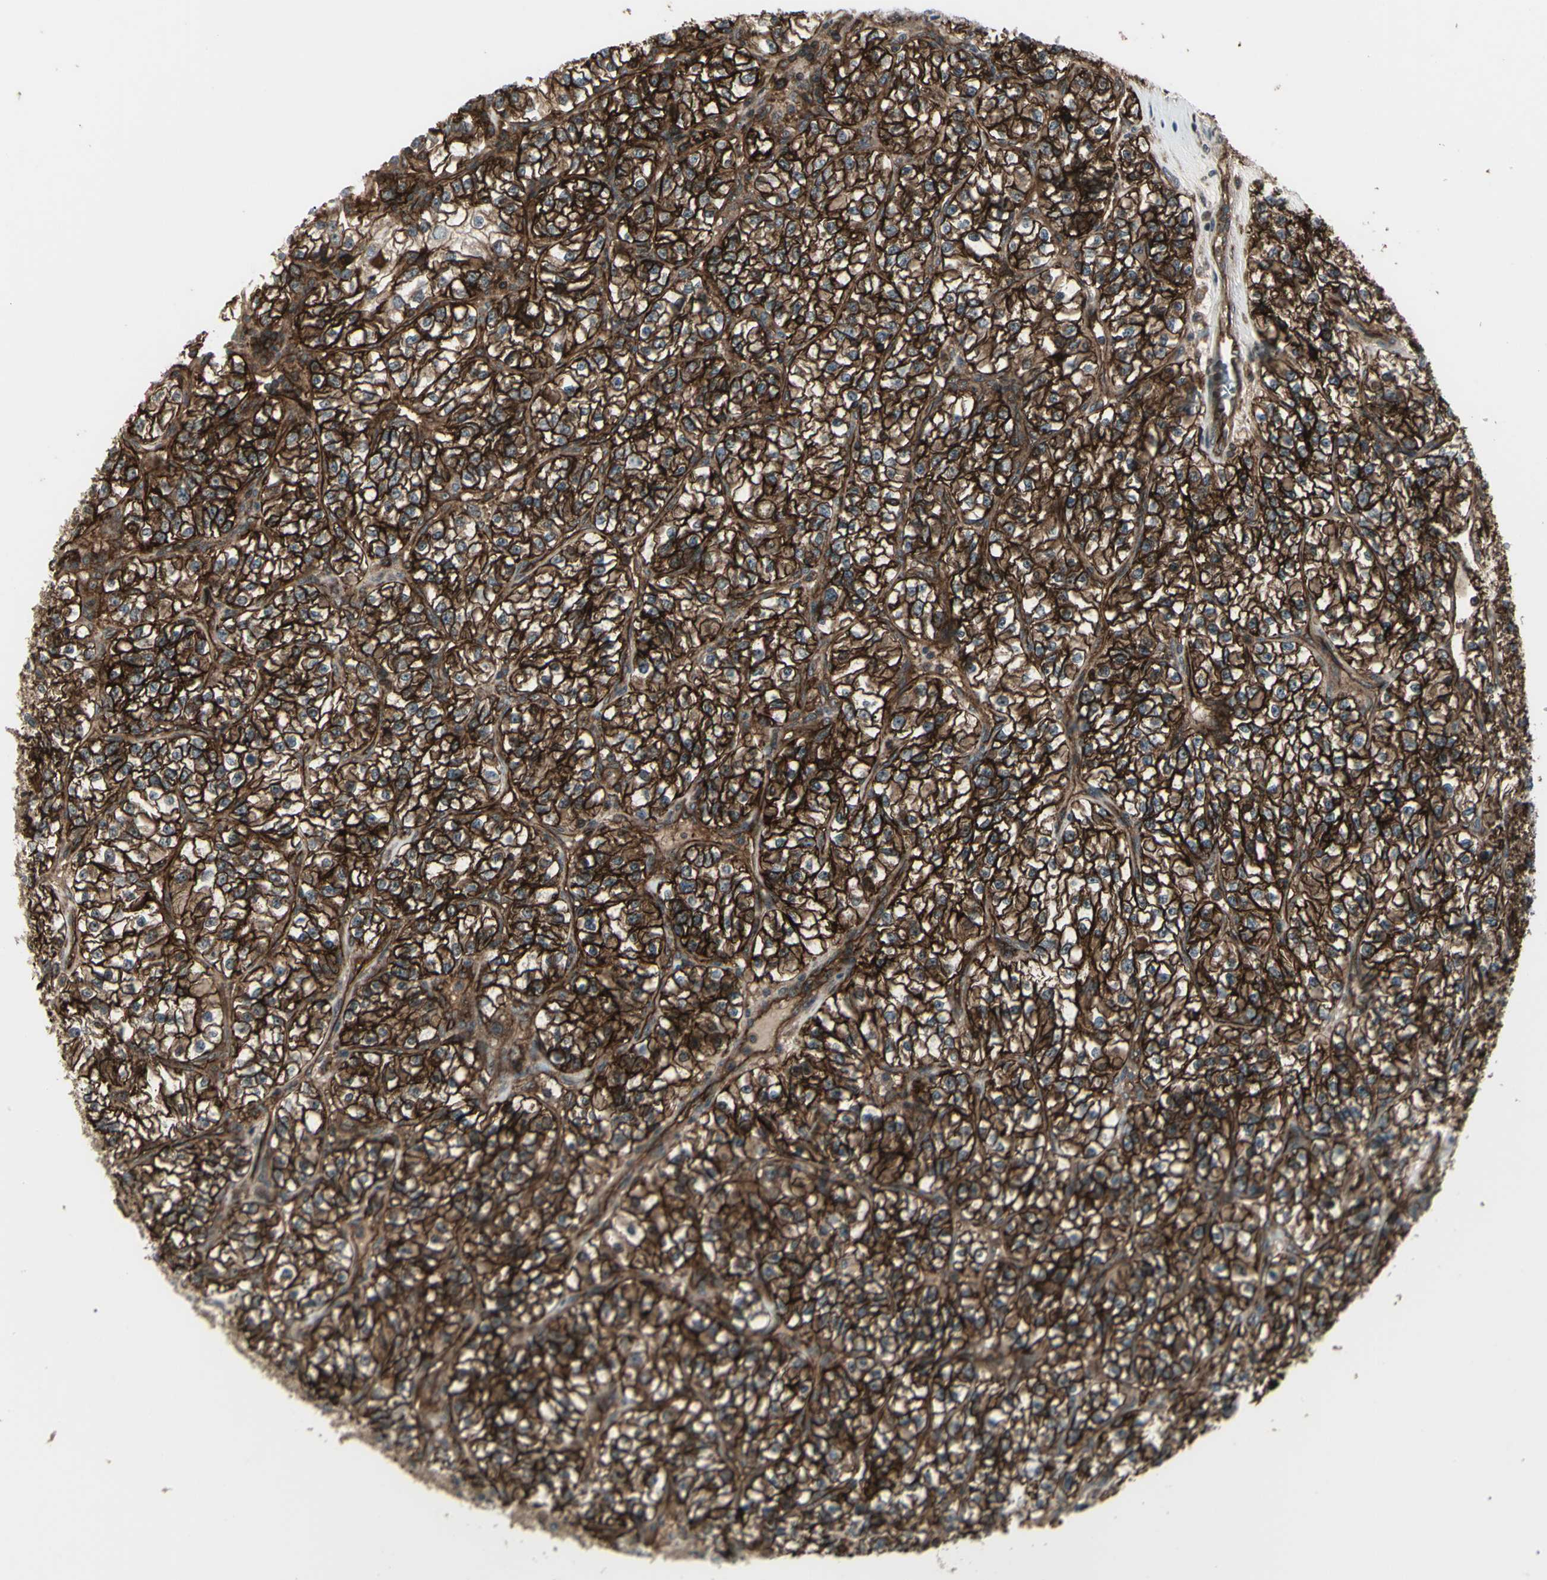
{"staining": {"intensity": "strong", "quantity": ">75%", "location": "cytoplasmic/membranous"}, "tissue": "renal cancer", "cell_type": "Tumor cells", "image_type": "cancer", "snomed": [{"axis": "morphology", "description": "Adenocarcinoma, NOS"}, {"axis": "topography", "description": "Kidney"}], "caption": "Immunohistochemical staining of human renal adenocarcinoma demonstrates high levels of strong cytoplasmic/membranous staining in about >75% of tumor cells.", "gene": "FXYD5", "patient": {"sex": "female", "age": 57}}